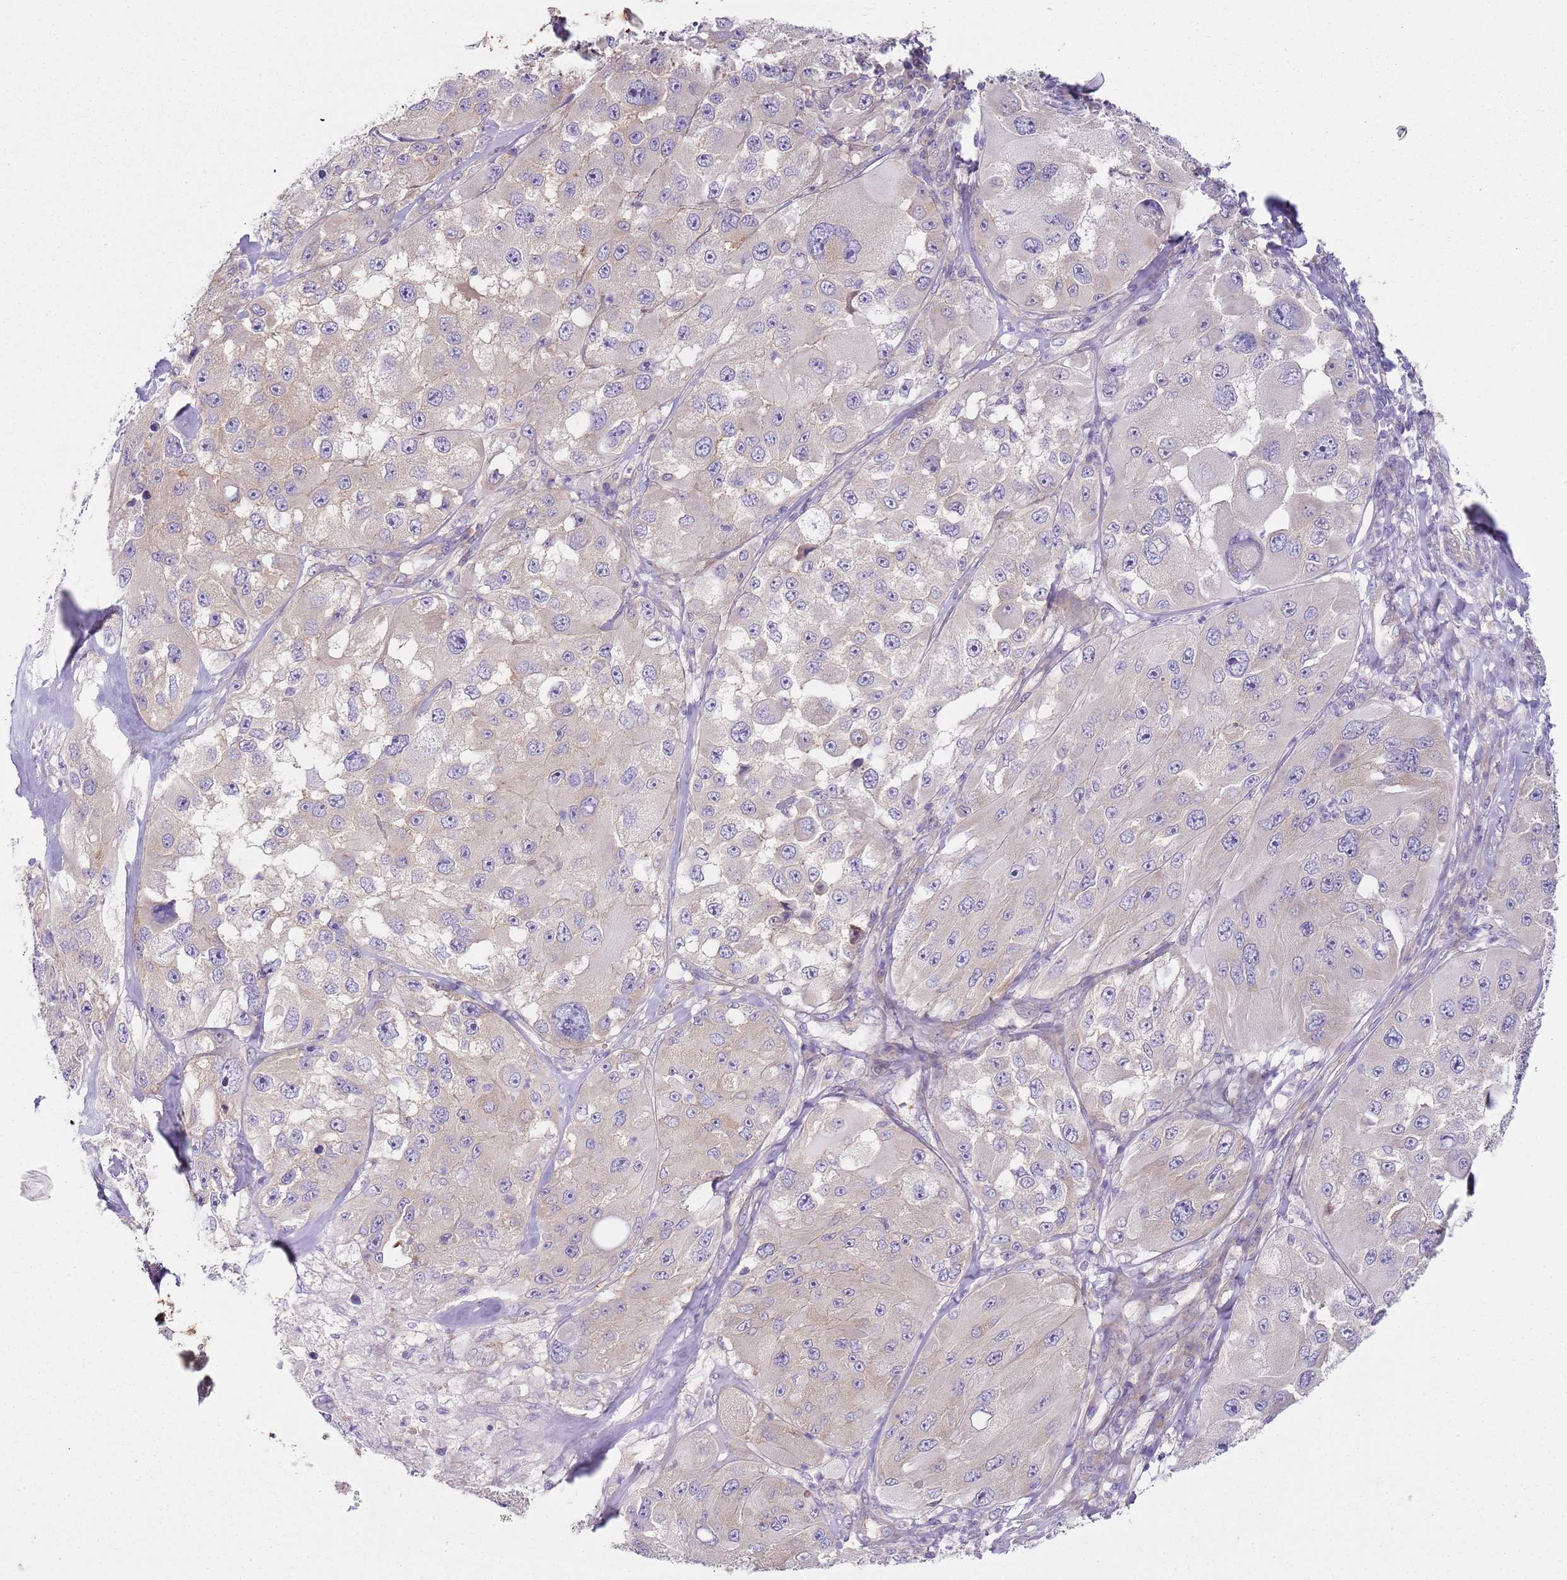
{"staining": {"intensity": "negative", "quantity": "none", "location": "none"}, "tissue": "melanoma", "cell_type": "Tumor cells", "image_type": "cancer", "snomed": [{"axis": "morphology", "description": "Malignant melanoma, Metastatic site"}, {"axis": "topography", "description": "Lymph node"}], "caption": "Tumor cells show no significant protein expression in melanoma.", "gene": "SLC26A6", "patient": {"sex": "male", "age": 62}}